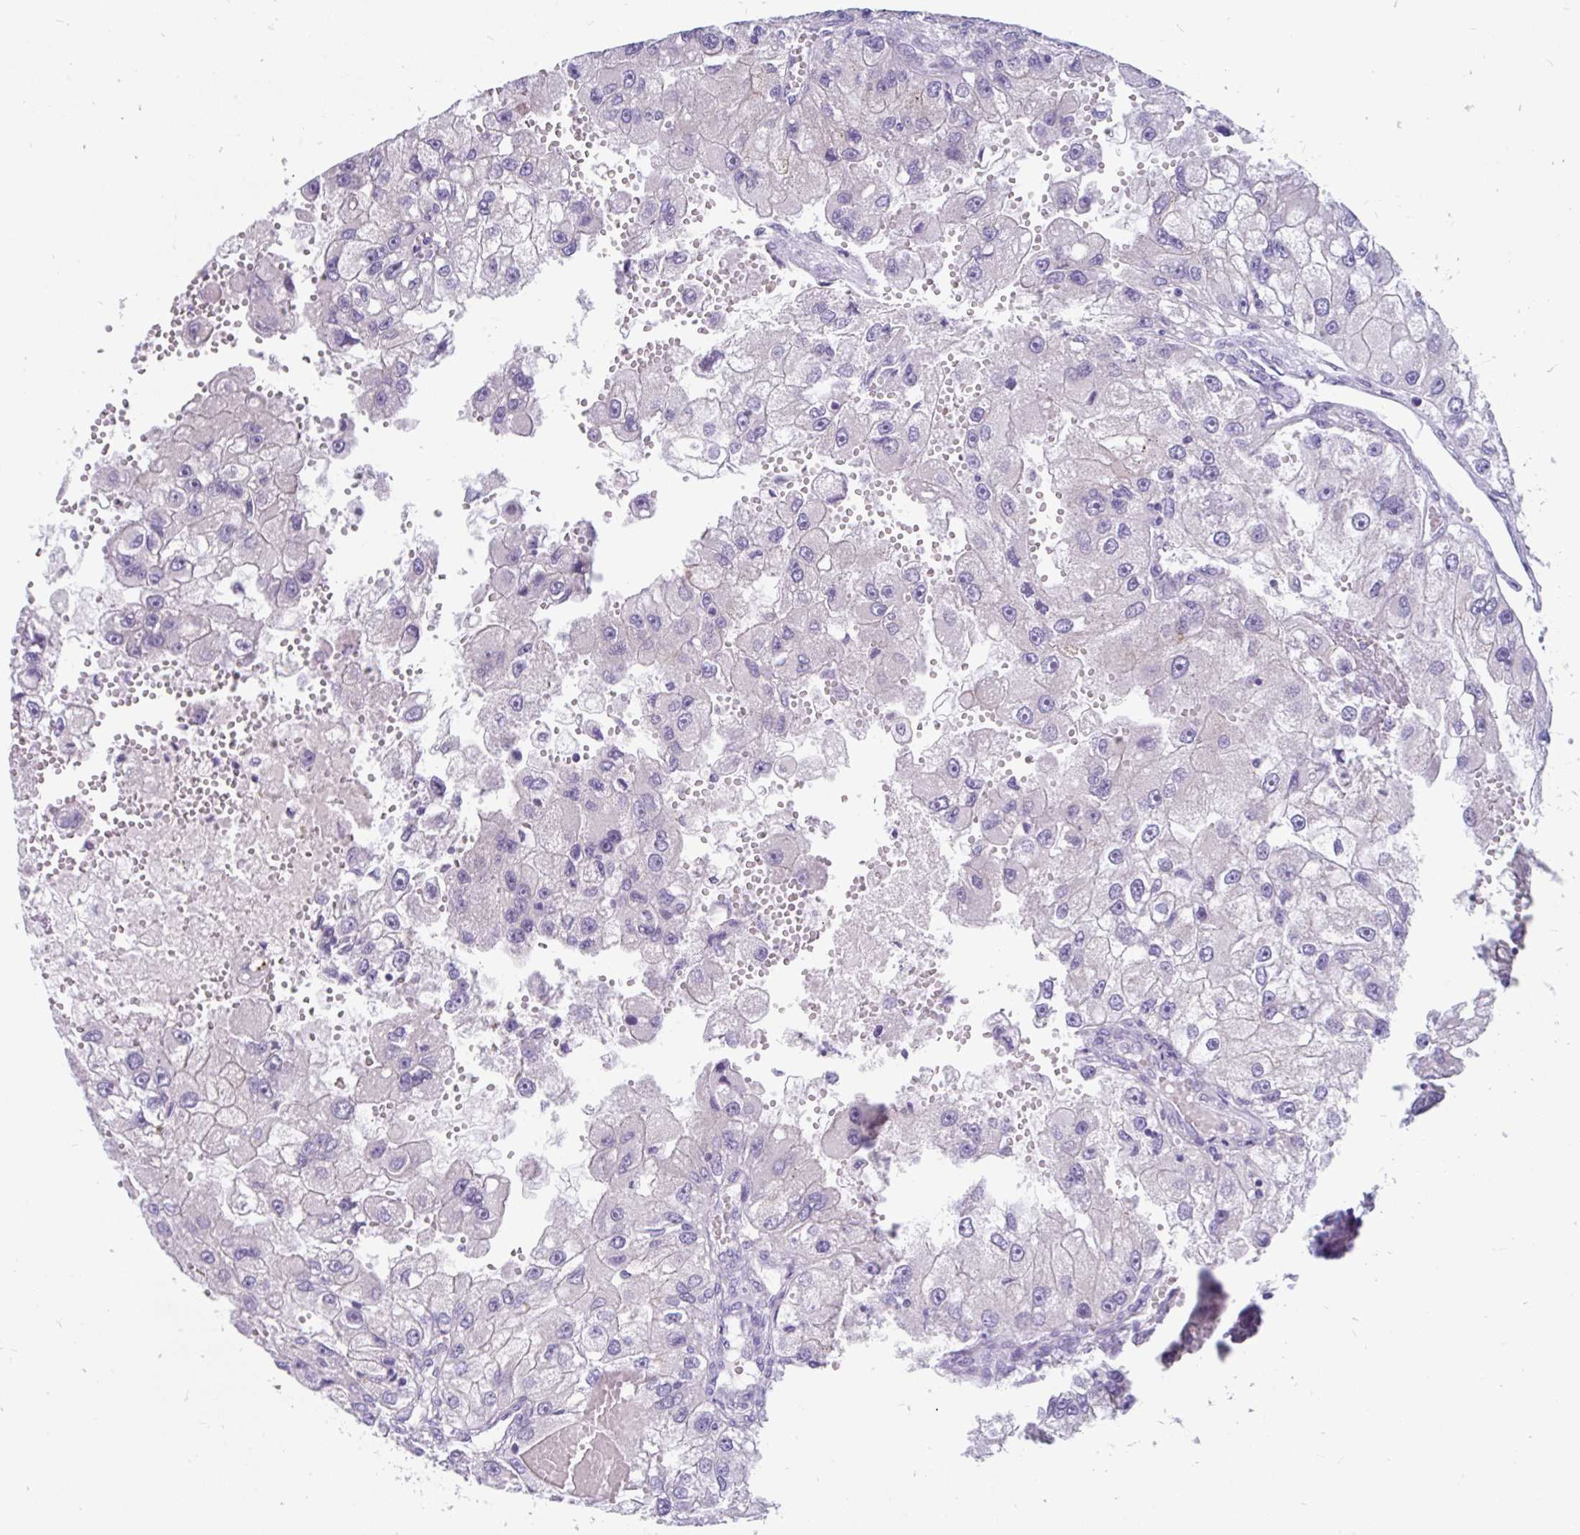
{"staining": {"intensity": "negative", "quantity": "none", "location": "none"}, "tissue": "renal cancer", "cell_type": "Tumor cells", "image_type": "cancer", "snomed": [{"axis": "morphology", "description": "Adenocarcinoma, NOS"}, {"axis": "topography", "description": "Kidney"}], "caption": "The histopathology image shows no significant positivity in tumor cells of renal cancer (adenocarcinoma). (DAB (3,3'-diaminobenzidine) immunohistochemistry with hematoxylin counter stain).", "gene": "KIAA2013", "patient": {"sex": "male", "age": 63}}